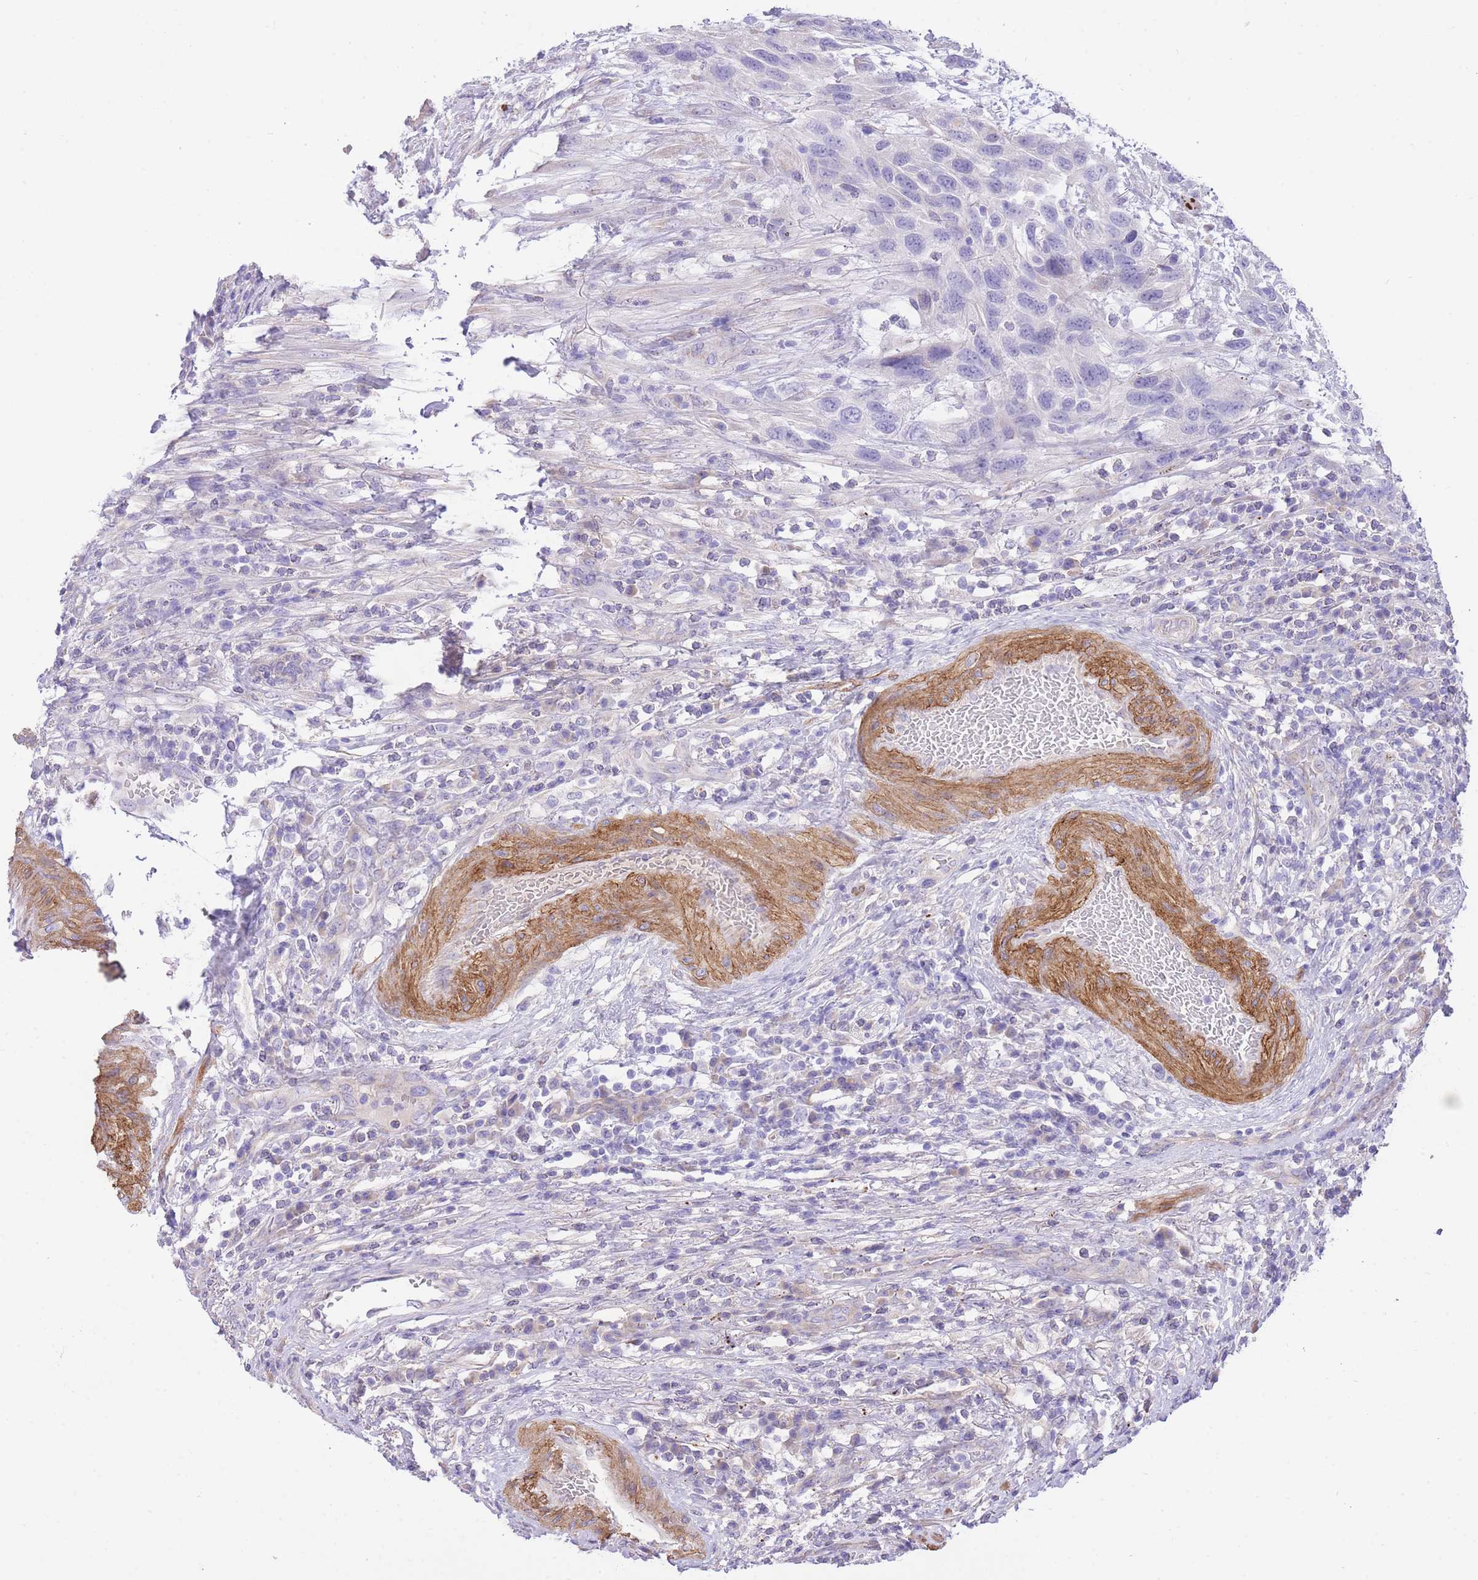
{"staining": {"intensity": "negative", "quantity": "none", "location": "none"}, "tissue": "urothelial cancer", "cell_type": "Tumor cells", "image_type": "cancer", "snomed": [{"axis": "morphology", "description": "Urothelial carcinoma, High grade"}, {"axis": "topography", "description": "Urinary bladder"}], "caption": "Immunohistochemistry photomicrograph of high-grade urothelial carcinoma stained for a protein (brown), which reveals no expression in tumor cells. The staining was performed using DAB (3,3'-diaminobenzidine) to visualize the protein expression in brown, while the nuclei were stained in blue with hematoxylin (Magnification: 20x).", "gene": "PGM1", "patient": {"sex": "female", "age": 70}}